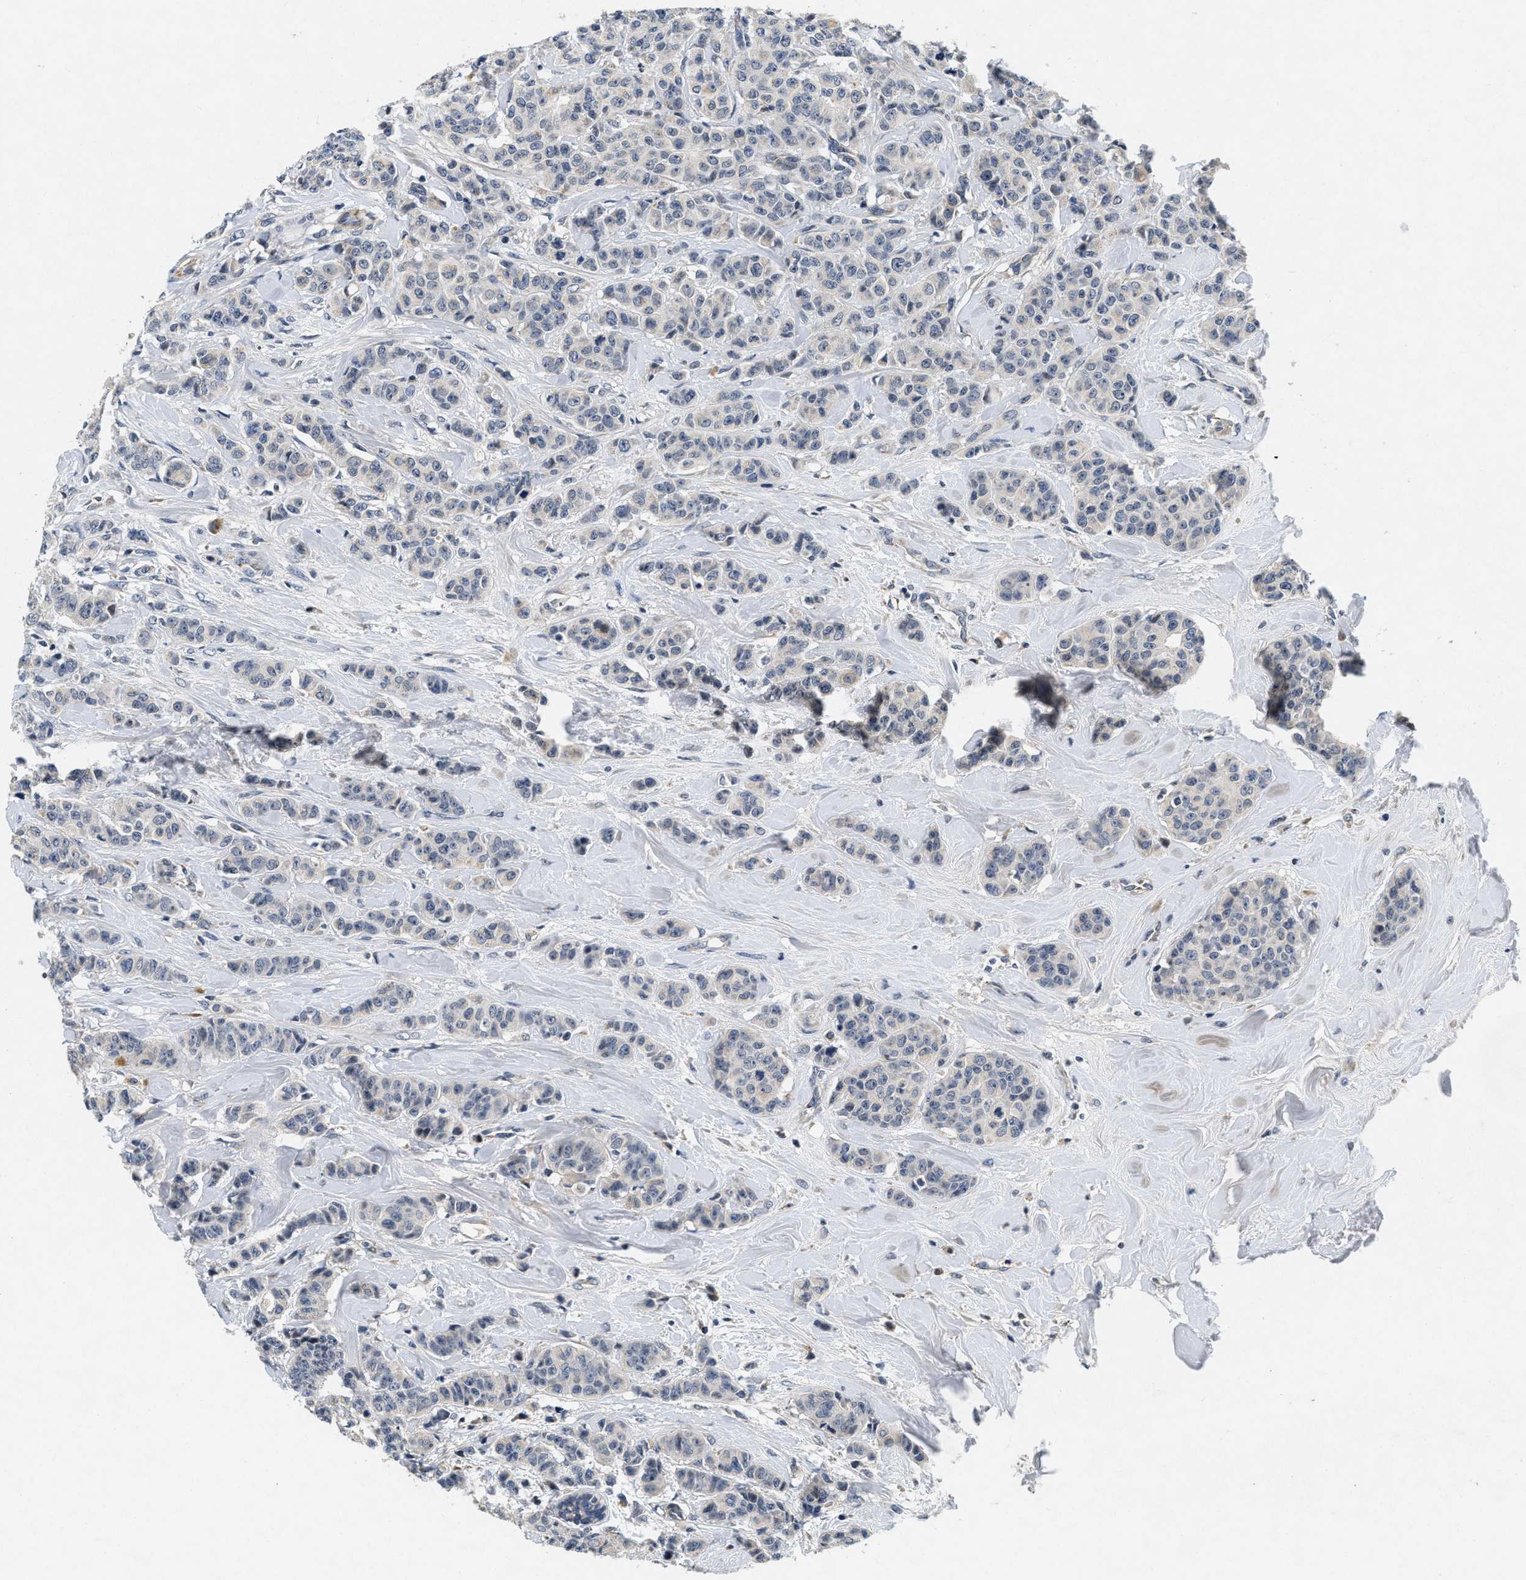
{"staining": {"intensity": "negative", "quantity": "none", "location": "none"}, "tissue": "breast cancer", "cell_type": "Tumor cells", "image_type": "cancer", "snomed": [{"axis": "morphology", "description": "Normal tissue, NOS"}, {"axis": "morphology", "description": "Duct carcinoma"}, {"axis": "topography", "description": "Breast"}], "caption": "Photomicrograph shows no significant protein staining in tumor cells of breast infiltrating ductal carcinoma.", "gene": "PDP1", "patient": {"sex": "female", "age": 40}}